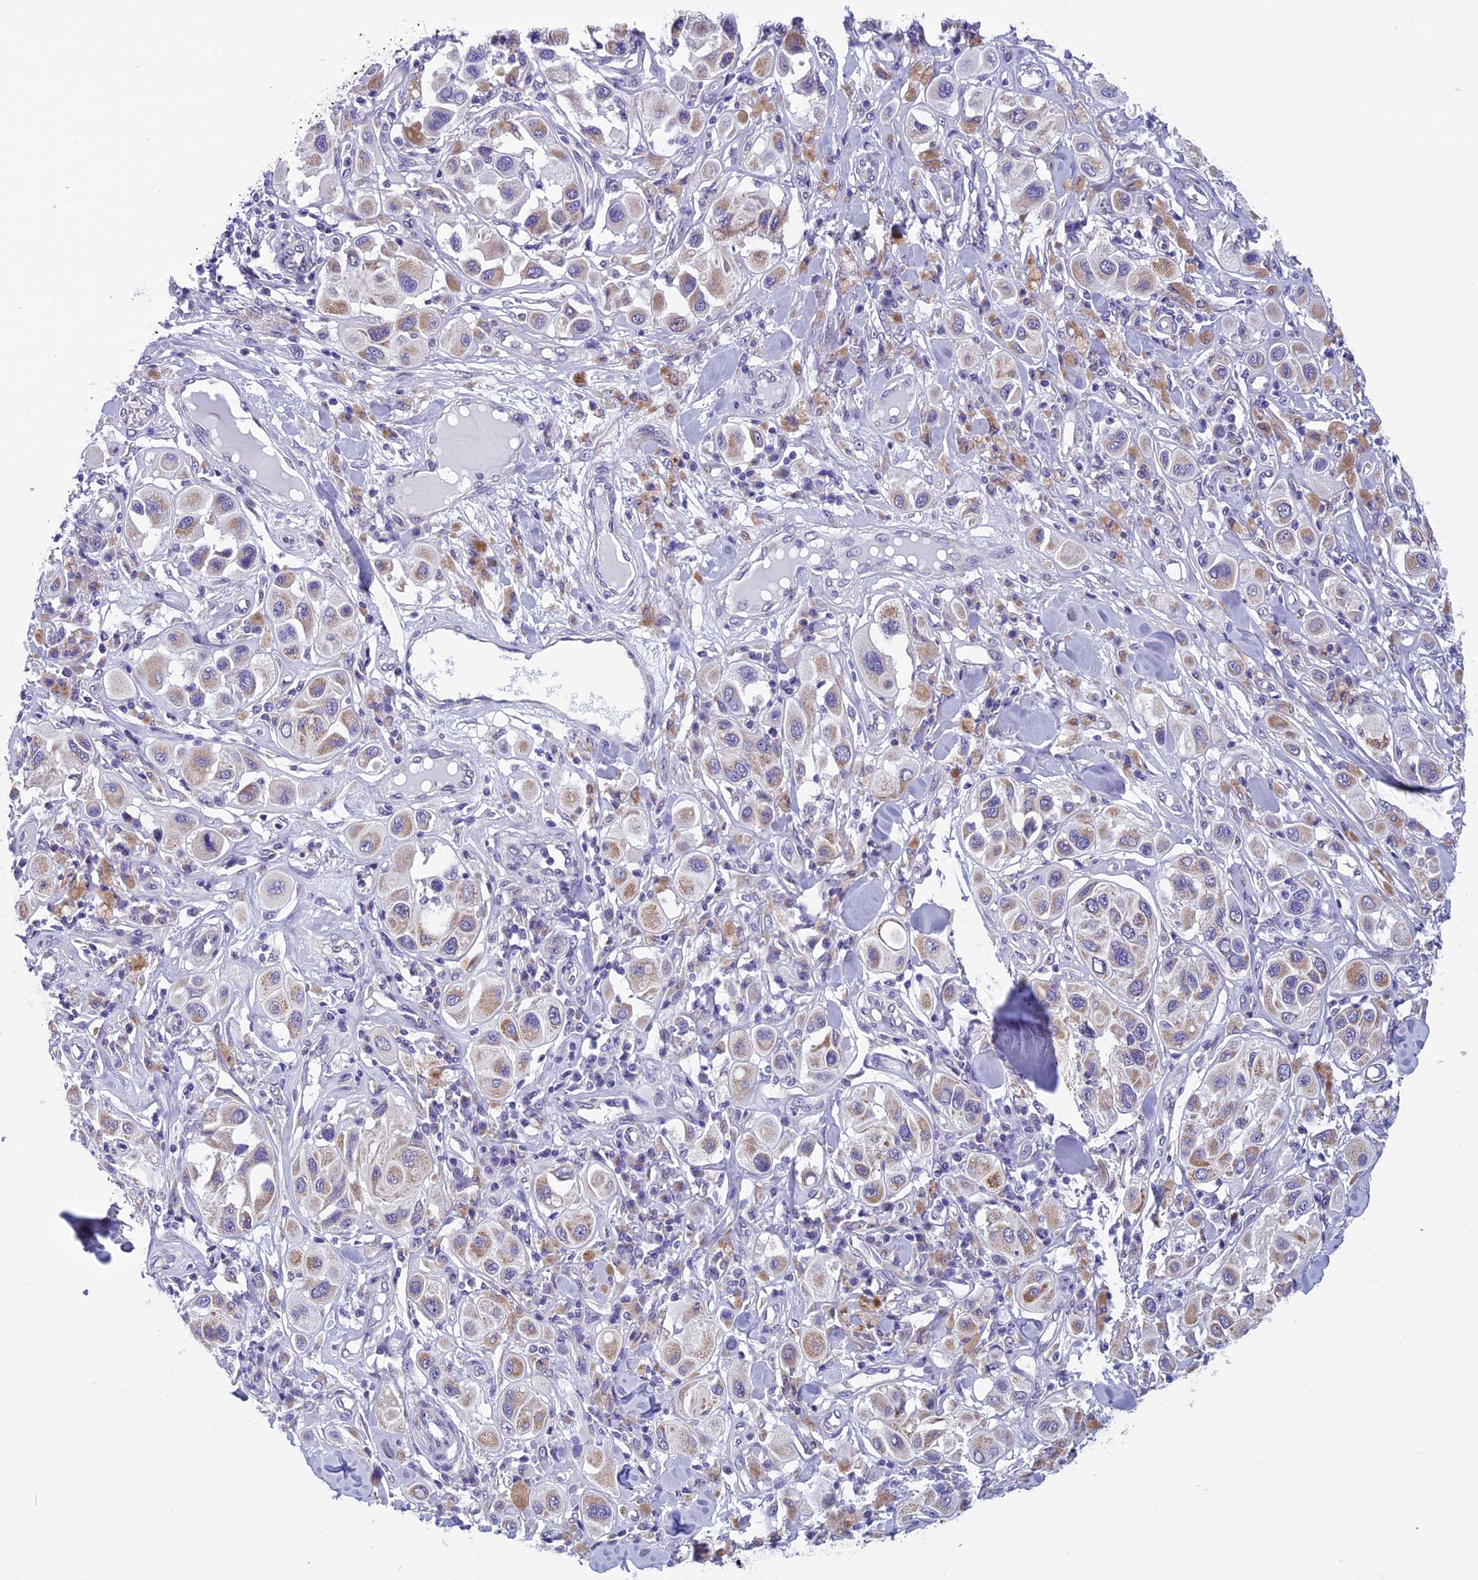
{"staining": {"intensity": "moderate", "quantity": "25%-75%", "location": "cytoplasmic/membranous"}, "tissue": "melanoma", "cell_type": "Tumor cells", "image_type": "cancer", "snomed": [{"axis": "morphology", "description": "Malignant melanoma, Metastatic site"}, {"axis": "topography", "description": "Skin"}], "caption": "Protein expression analysis of melanoma reveals moderate cytoplasmic/membranous positivity in approximately 25%-75% of tumor cells.", "gene": "ZNF317", "patient": {"sex": "male", "age": 41}}